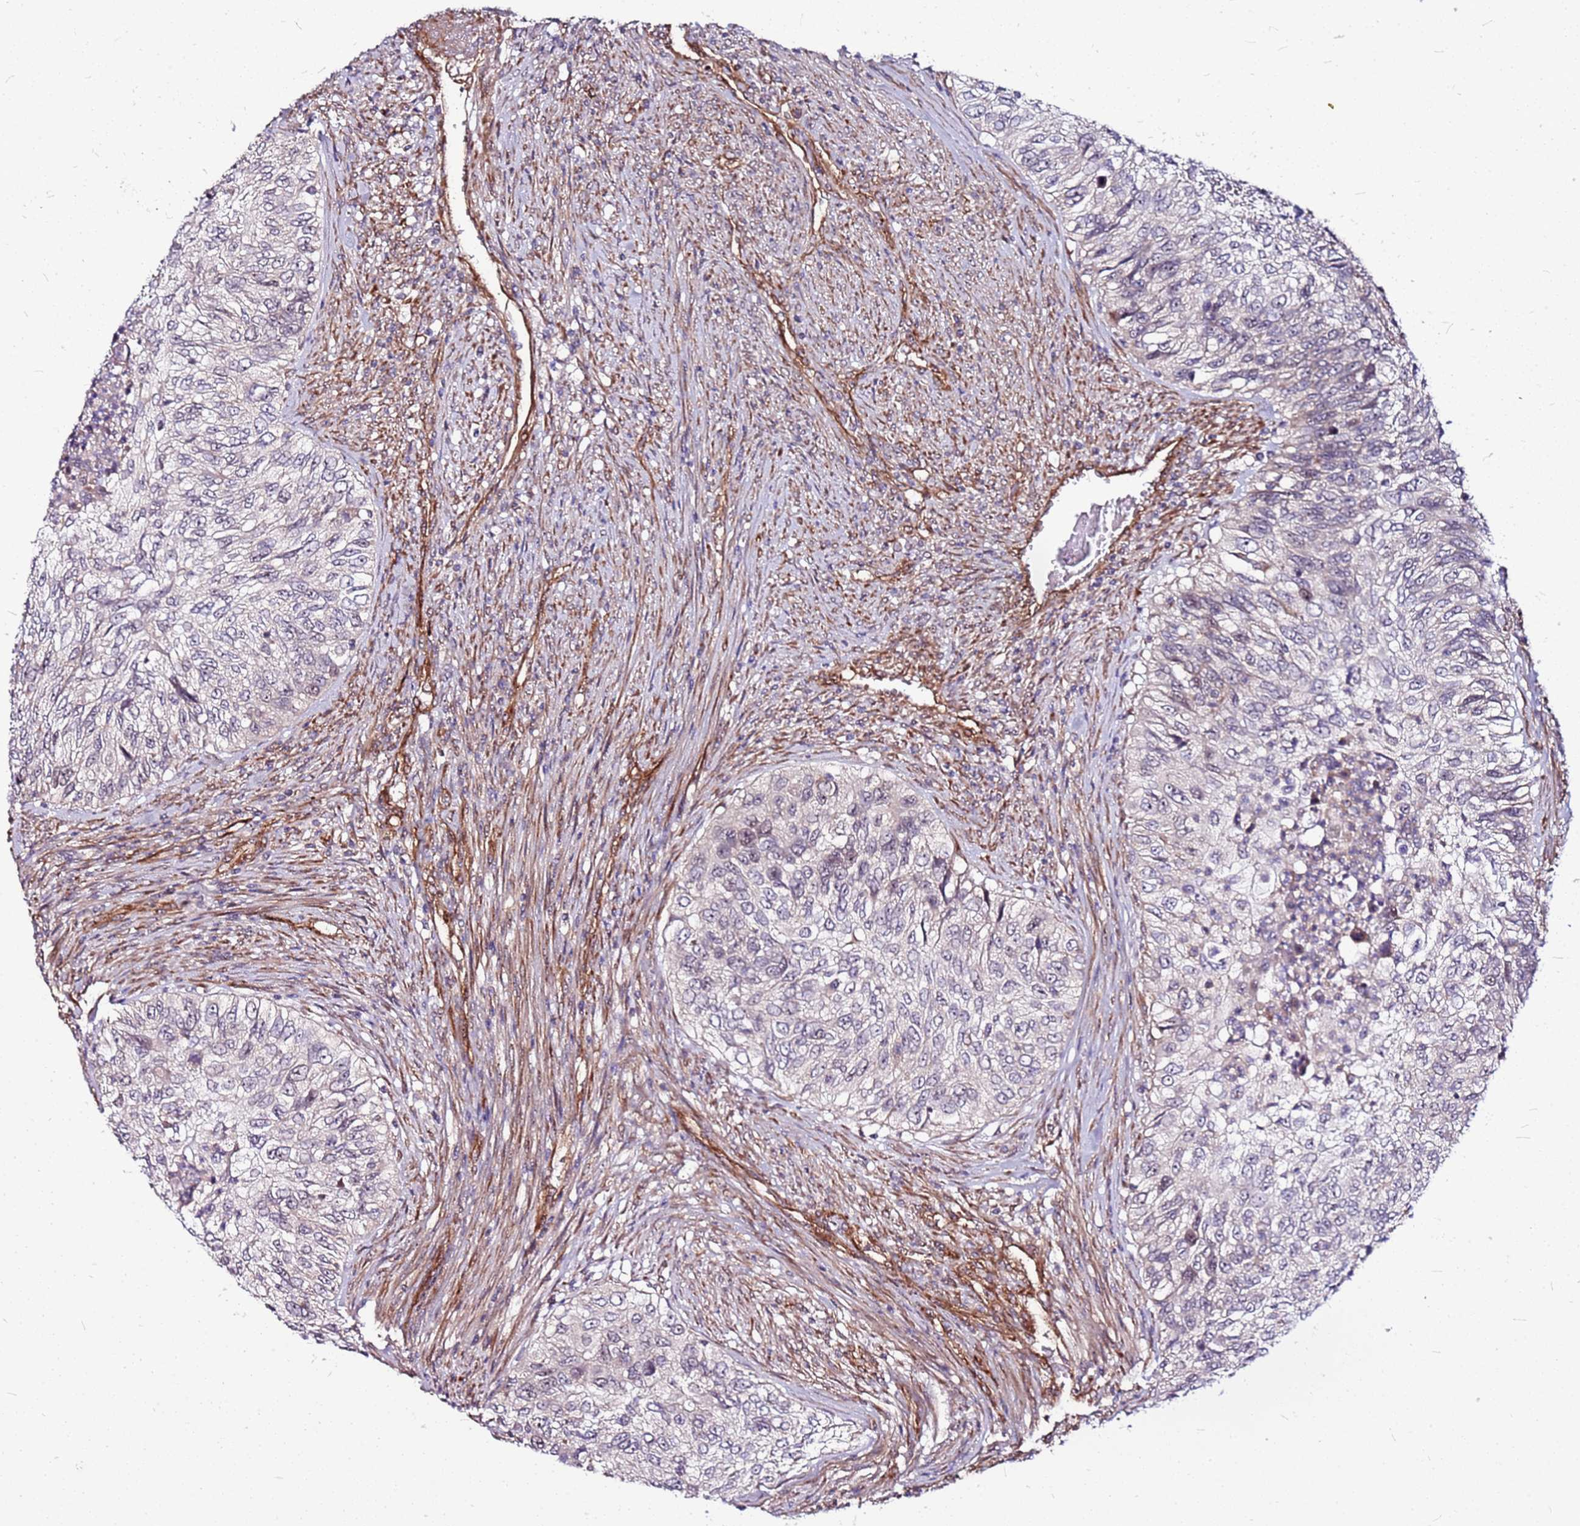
{"staining": {"intensity": "negative", "quantity": "none", "location": "none"}, "tissue": "urothelial cancer", "cell_type": "Tumor cells", "image_type": "cancer", "snomed": [{"axis": "morphology", "description": "Urothelial carcinoma, High grade"}, {"axis": "topography", "description": "Urinary bladder"}], "caption": "Photomicrograph shows no significant protein positivity in tumor cells of urothelial cancer.", "gene": "TOPAZ1", "patient": {"sex": "female", "age": 60}}